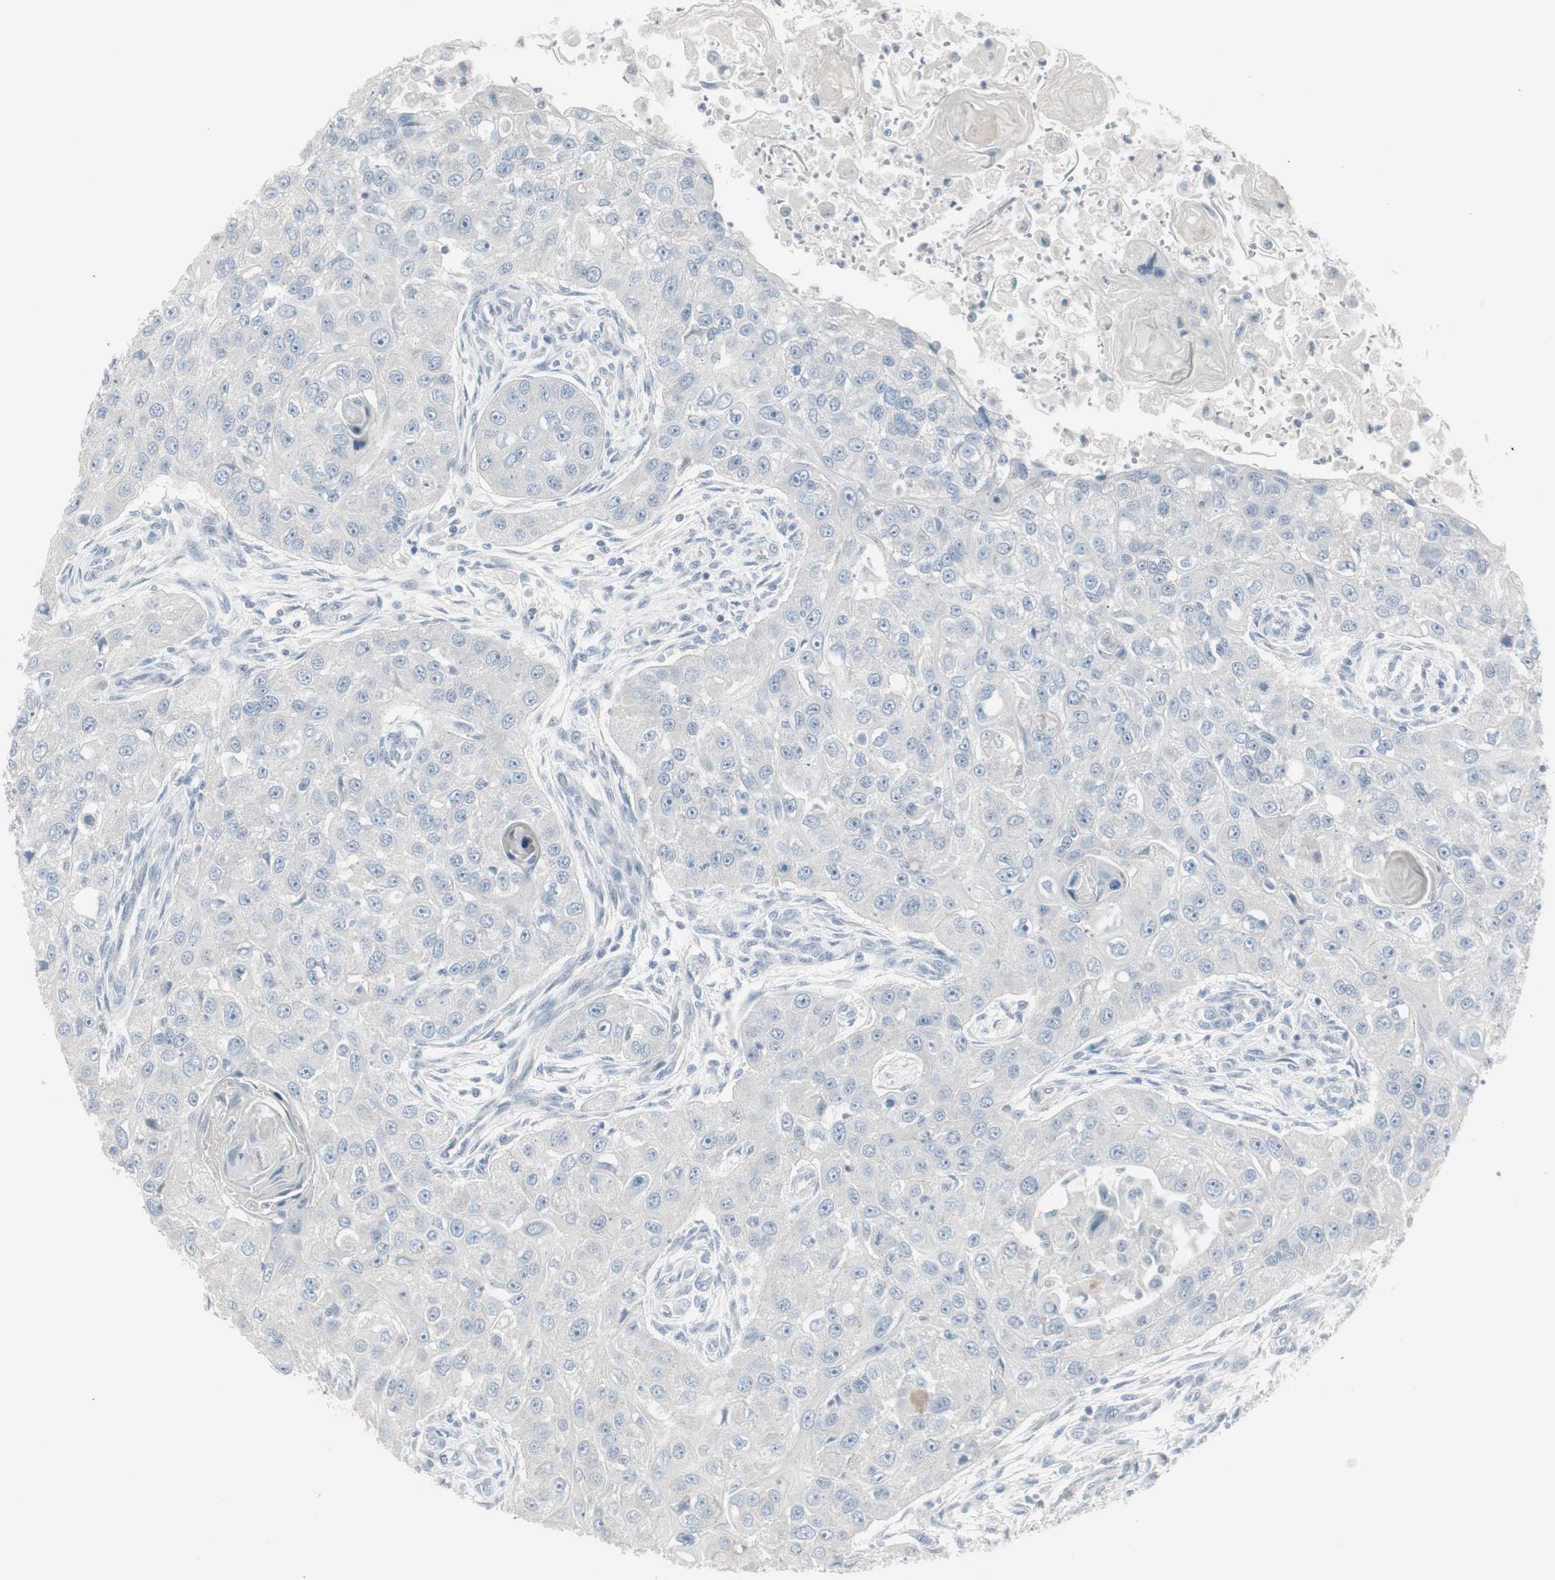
{"staining": {"intensity": "negative", "quantity": "none", "location": "none"}, "tissue": "head and neck cancer", "cell_type": "Tumor cells", "image_type": "cancer", "snomed": [{"axis": "morphology", "description": "Normal tissue, NOS"}, {"axis": "morphology", "description": "Squamous cell carcinoma, NOS"}, {"axis": "topography", "description": "Skeletal muscle"}, {"axis": "topography", "description": "Head-Neck"}], "caption": "There is no significant positivity in tumor cells of head and neck squamous cell carcinoma. The staining was performed using DAB (3,3'-diaminobenzidine) to visualize the protein expression in brown, while the nuclei were stained in blue with hematoxylin (Magnification: 20x).", "gene": "DMPK", "patient": {"sex": "male", "age": 51}}